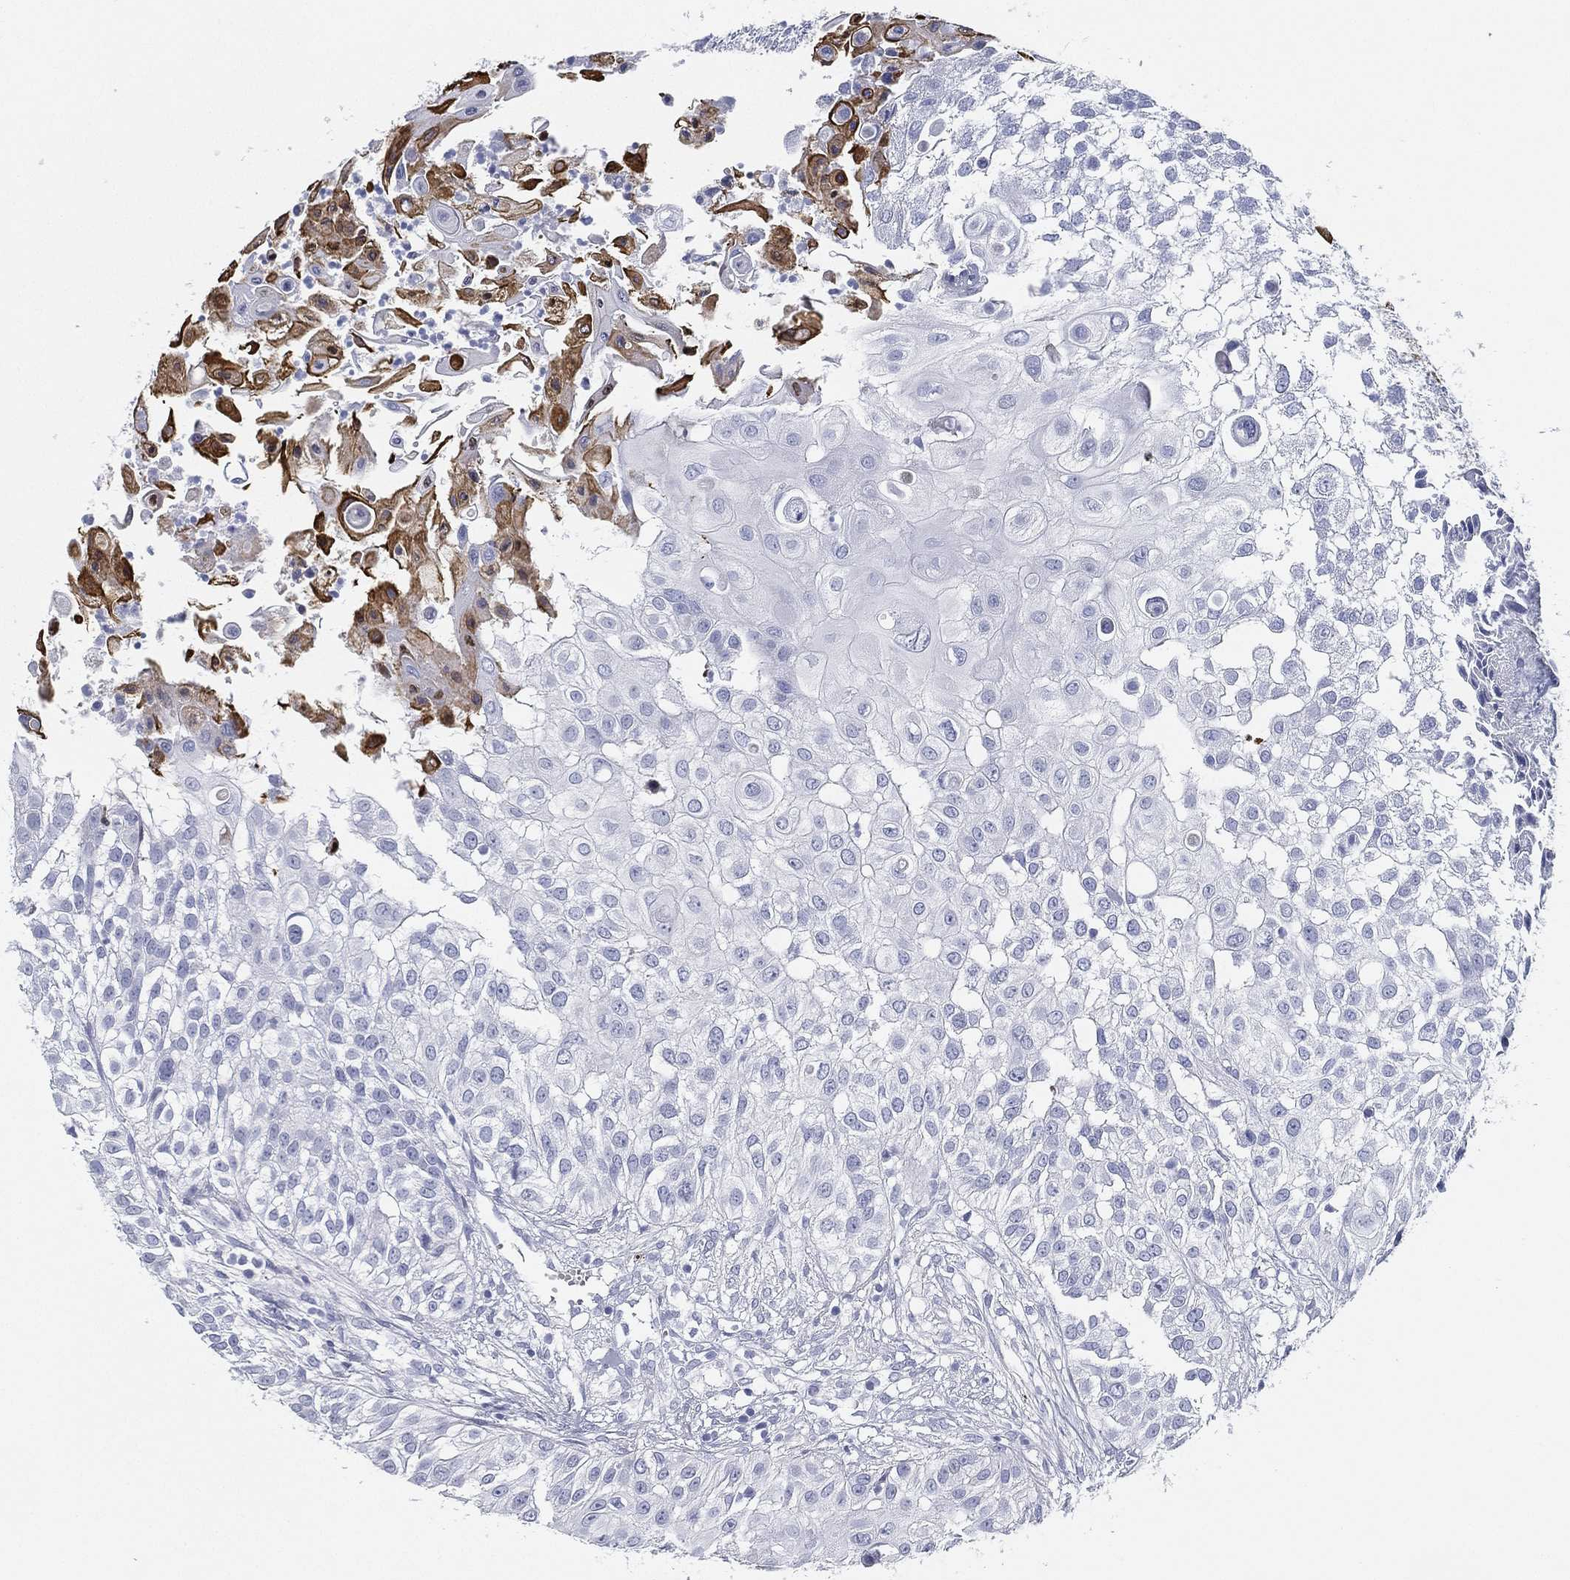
{"staining": {"intensity": "negative", "quantity": "none", "location": "none"}, "tissue": "urothelial cancer", "cell_type": "Tumor cells", "image_type": "cancer", "snomed": [{"axis": "morphology", "description": "Urothelial carcinoma, High grade"}, {"axis": "topography", "description": "Urinary bladder"}], "caption": "Tumor cells are negative for brown protein staining in high-grade urothelial carcinoma.", "gene": "SPPL2C", "patient": {"sex": "female", "age": 79}}